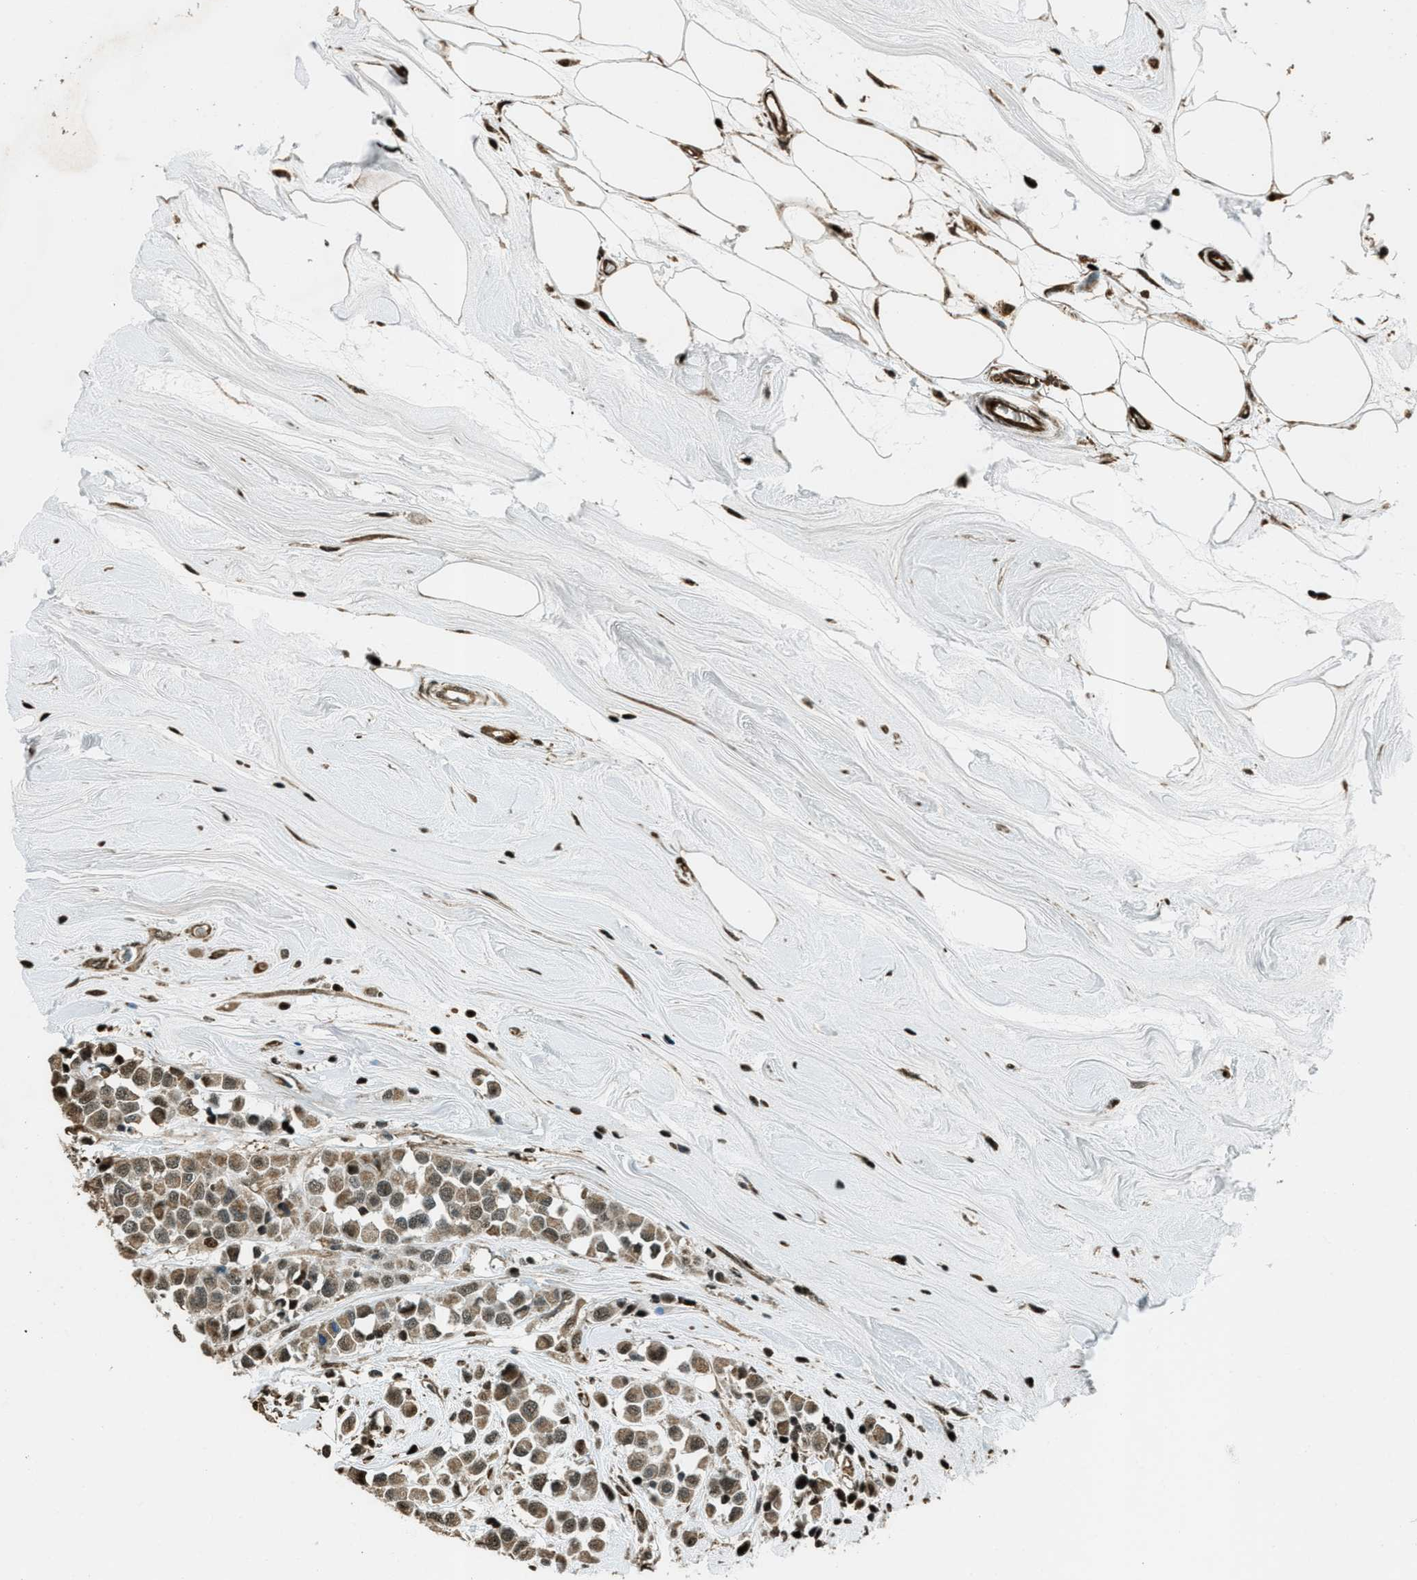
{"staining": {"intensity": "moderate", "quantity": ">75%", "location": "cytoplasmic/membranous,nuclear"}, "tissue": "breast cancer", "cell_type": "Tumor cells", "image_type": "cancer", "snomed": [{"axis": "morphology", "description": "Duct carcinoma"}, {"axis": "topography", "description": "Breast"}], "caption": "Moderate cytoplasmic/membranous and nuclear protein expression is identified in about >75% of tumor cells in breast cancer.", "gene": "TARDBP", "patient": {"sex": "female", "age": 61}}